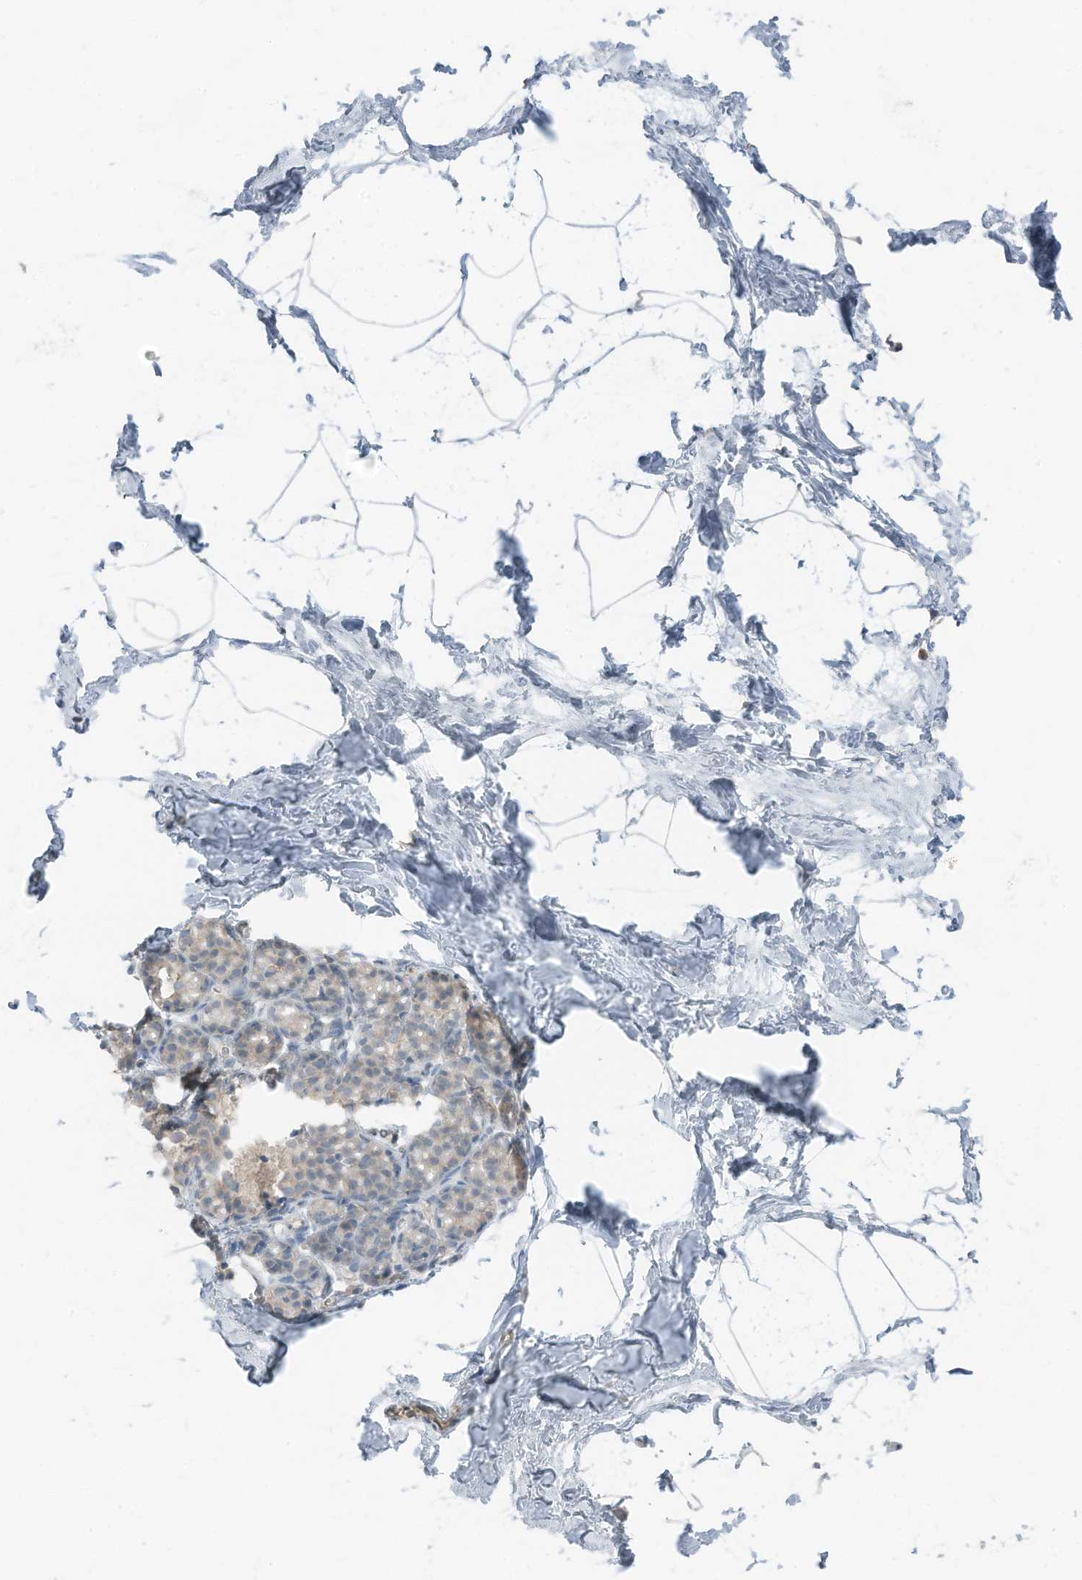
{"staining": {"intensity": "negative", "quantity": "none", "location": "none"}, "tissue": "breast", "cell_type": "Adipocytes", "image_type": "normal", "snomed": [{"axis": "morphology", "description": "Normal tissue, NOS"}, {"axis": "topography", "description": "Breast"}], "caption": "Immunohistochemical staining of normal human breast shows no significant staining in adipocytes. (Brightfield microscopy of DAB (3,3'-diaminobenzidine) immunohistochemistry at high magnification).", "gene": "ARHGEF33", "patient": {"sex": "female", "age": 62}}